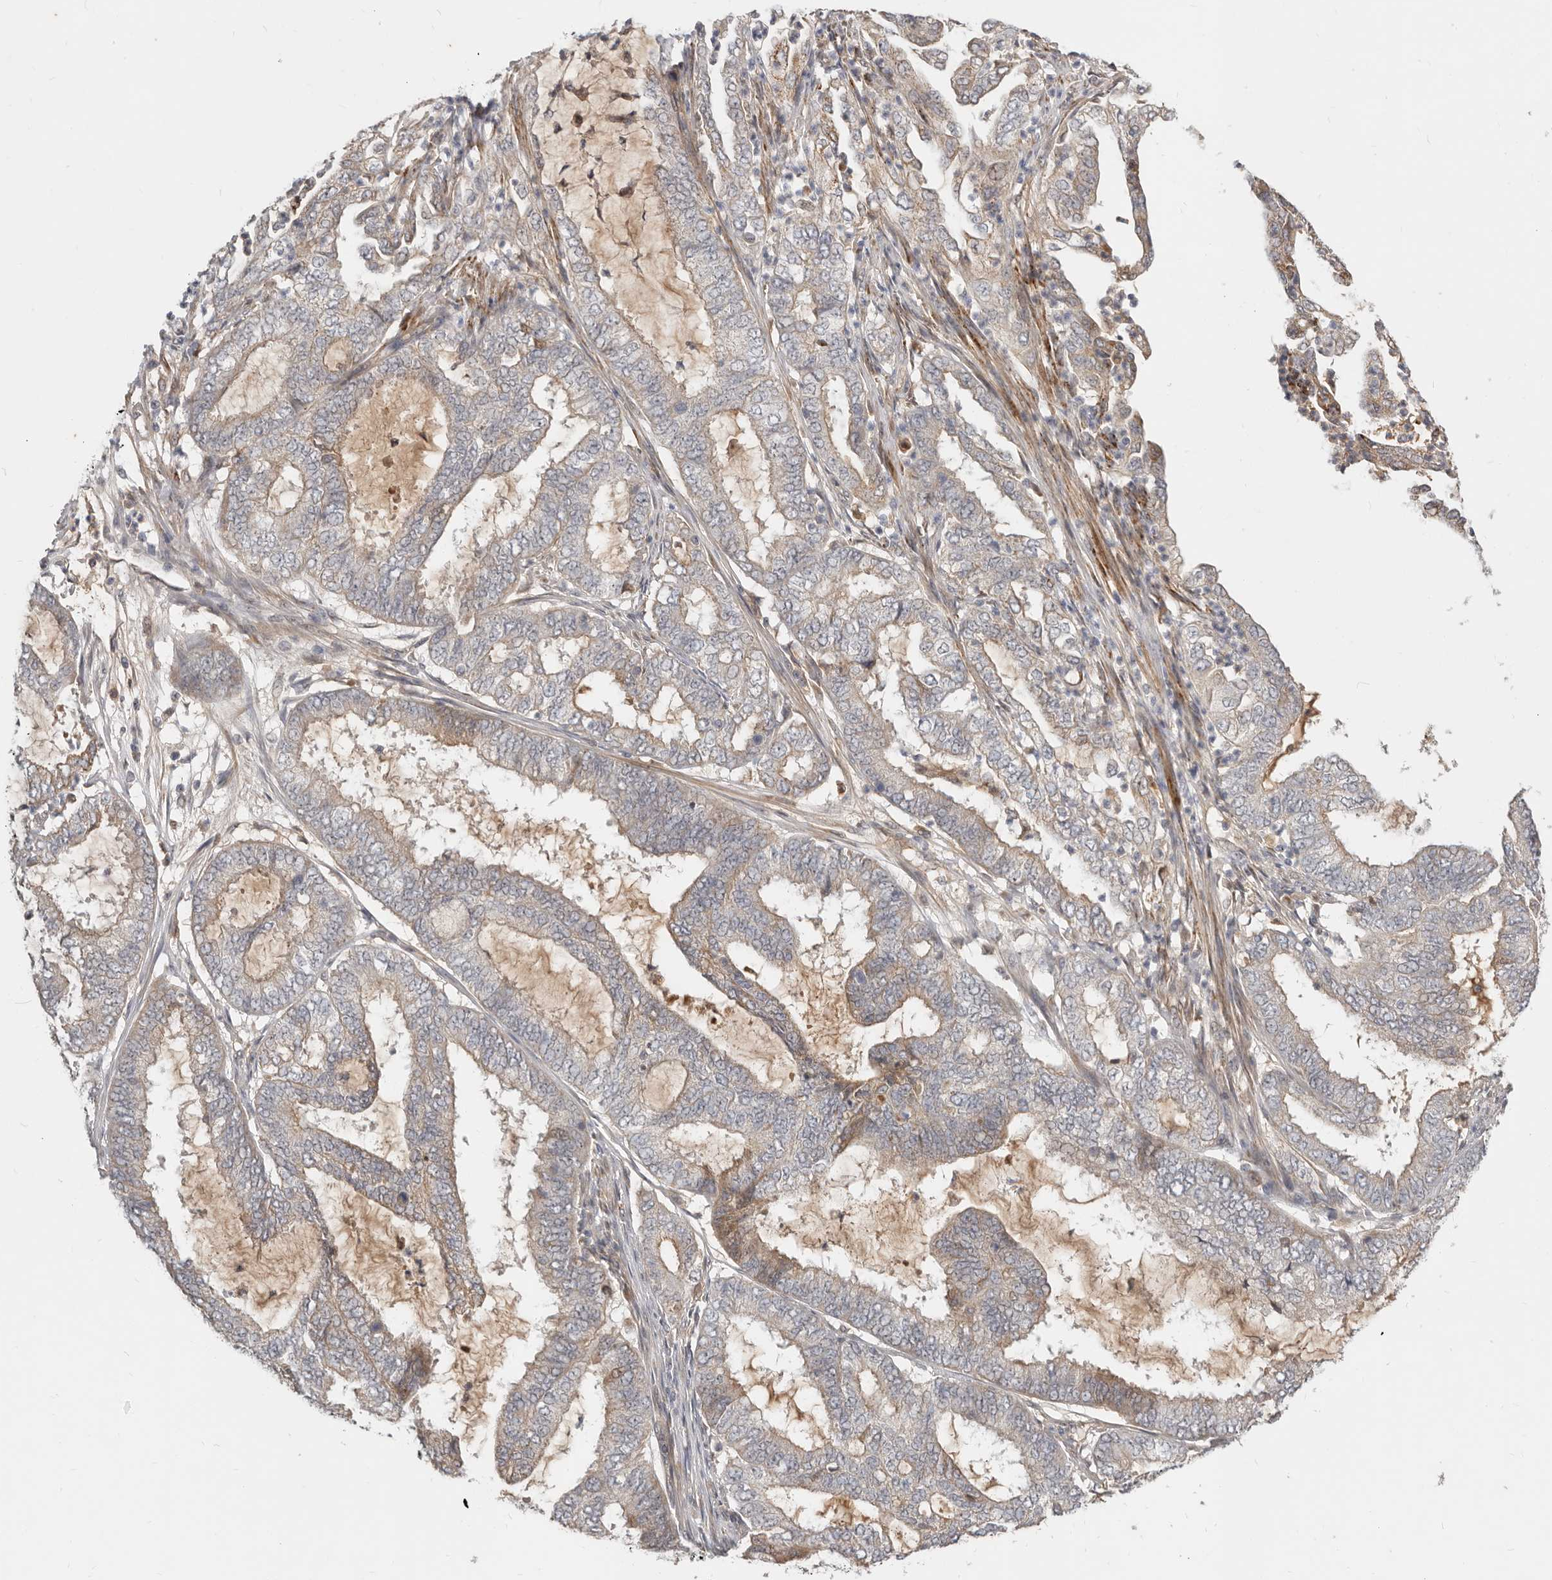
{"staining": {"intensity": "weak", "quantity": "<25%", "location": "cytoplasmic/membranous"}, "tissue": "endometrial cancer", "cell_type": "Tumor cells", "image_type": "cancer", "snomed": [{"axis": "morphology", "description": "Adenocarcinoma, NOS"}, {"axis": "topography", "description": "Endometrium"}], "caption": "Image shows no protein staining in tumor cells of endometrial cancer tissue.", "gene": "MICALL2", "patient": {"sex": "female", "age": 51}}